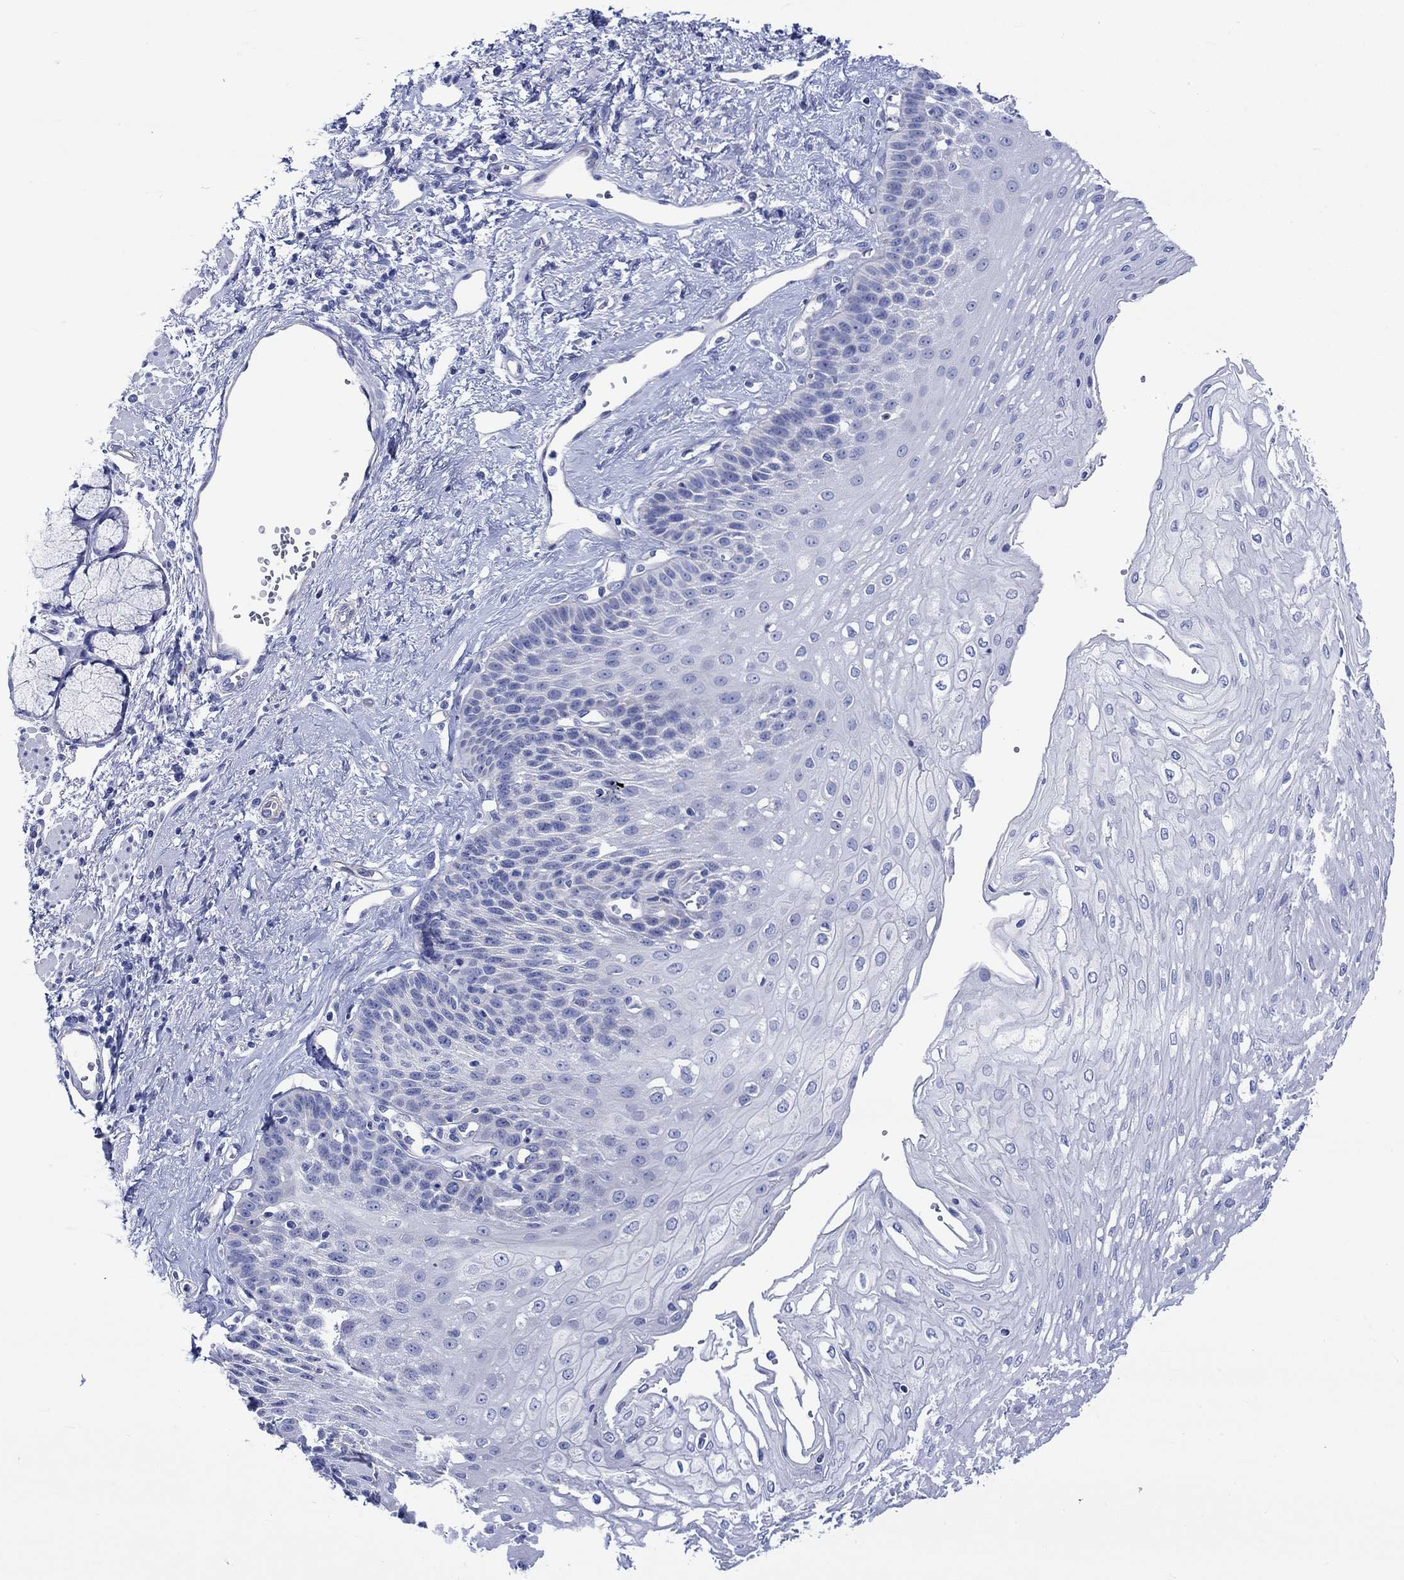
{"staining": {"intensity": "negative", "quantity": "none", "location": "none"}, "tissue": "esophagus", "cell_type": "Squamous epithelial cells", "image_type": "normal", "snomed": [{"axis": "morphology", "description": "Normal tissue, NOS"}, {"axis": "topography", "description": "Esophagus"}], "caption": "Immunohistochemical staining of benign esophagus demonstrates no significant positivity in squamous epithelial cells.", "gene": "HARBI1", "patient": {"sex": "female", "age": 62}}